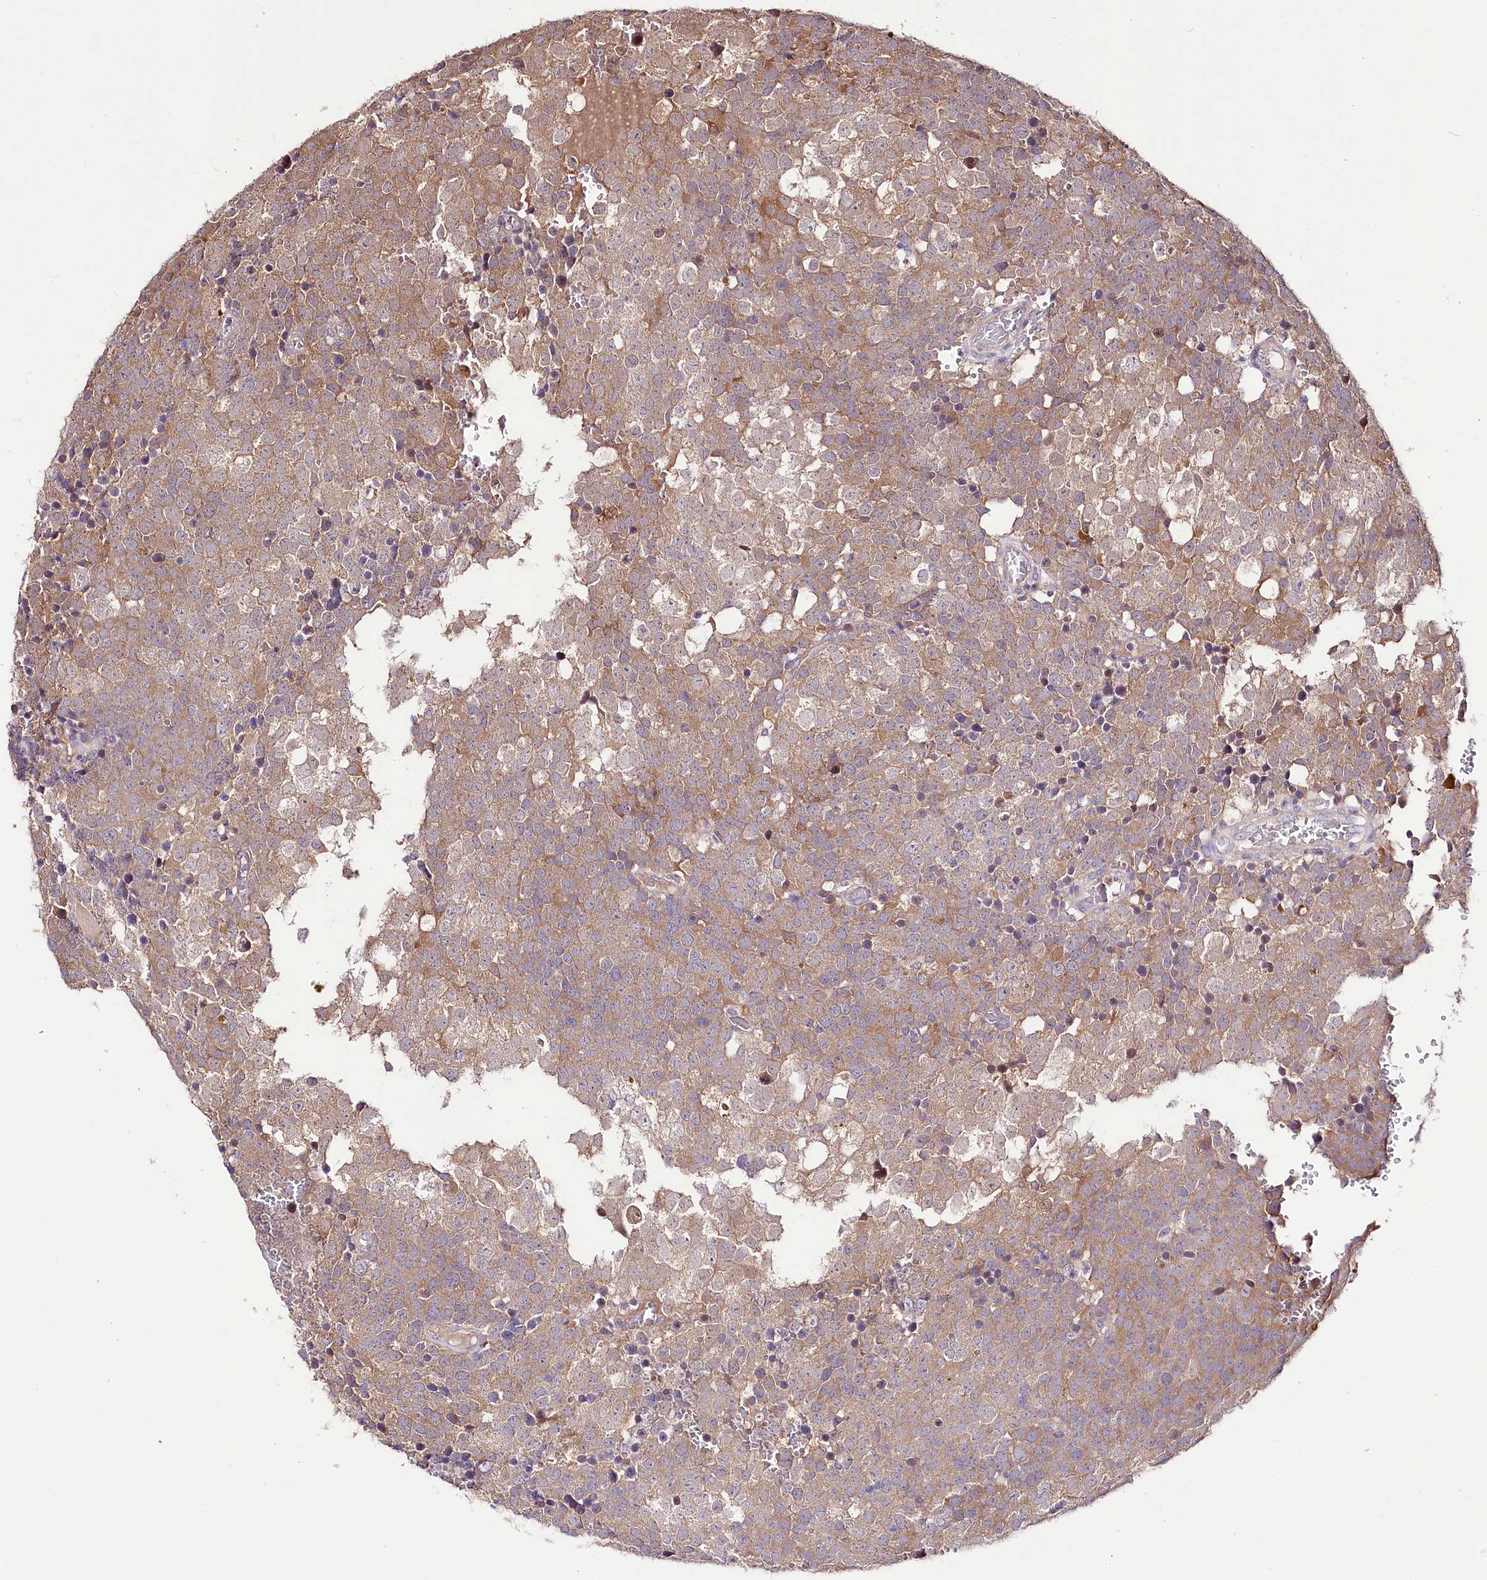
{"staining": {"intensity": "moderate", "quantity": ">75%", "location": "cytoplasmic/membranous"}, "tissue": "testis cancer", "cell_type": "Tumor cells", "image_type": "cancer", "snomed": [{"axis": "morphology", "description": "Seminoma, NOS"}, {"axis": "topography", "description": "Testis"}], "caption": "There is medium levels of moderate cytoplasmic/membranous expression in tumor cells of testis cancer, as demonstrated by immunohistochemical staining (brown color).", "gene": "UGP2", "patient": {"sex": "male", "age": 71}}